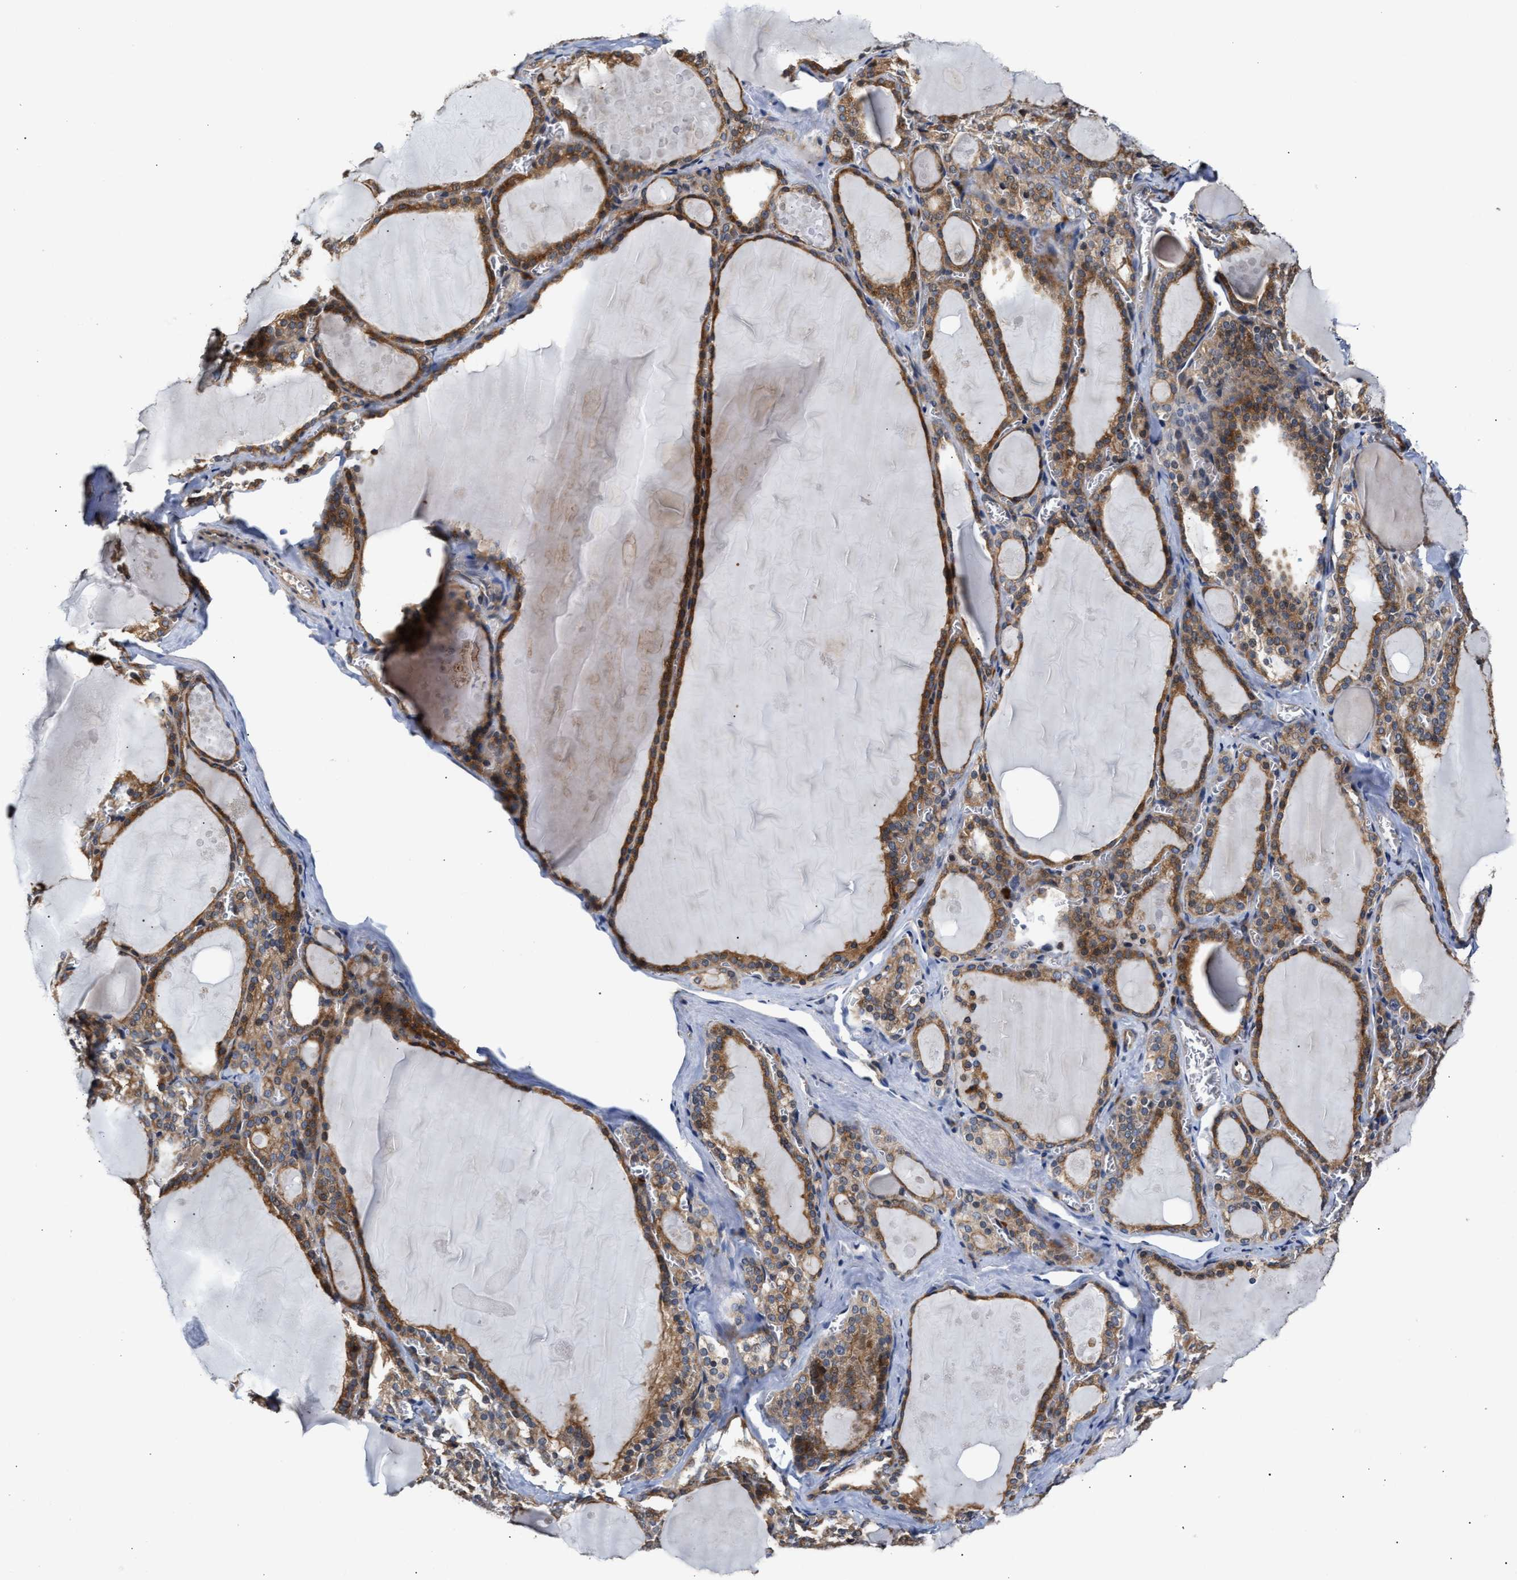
{"staining": {"intensity": "moderate", "quantity": ">75%", "location": "cytoplasmic/membranous"}, "tissue": "thyroid gland", "cell_type": "Glandular cells", "image_type": "normal", "snomed": [{"axis": "morphology", "description": "Normal tissue, NOS"}, {"axis": "topography", "description": "Thyroid gland"}], "caption": "Immunohistochemistry photomicrograph of benign thyroid gland stained for a protein (brown), which displays medium levels of moderate cytoplasmic/membranous positivity in about >75% of glandular cells.", "gene": "CLIP2", "patient": {"sex": "male", "age": 56}}